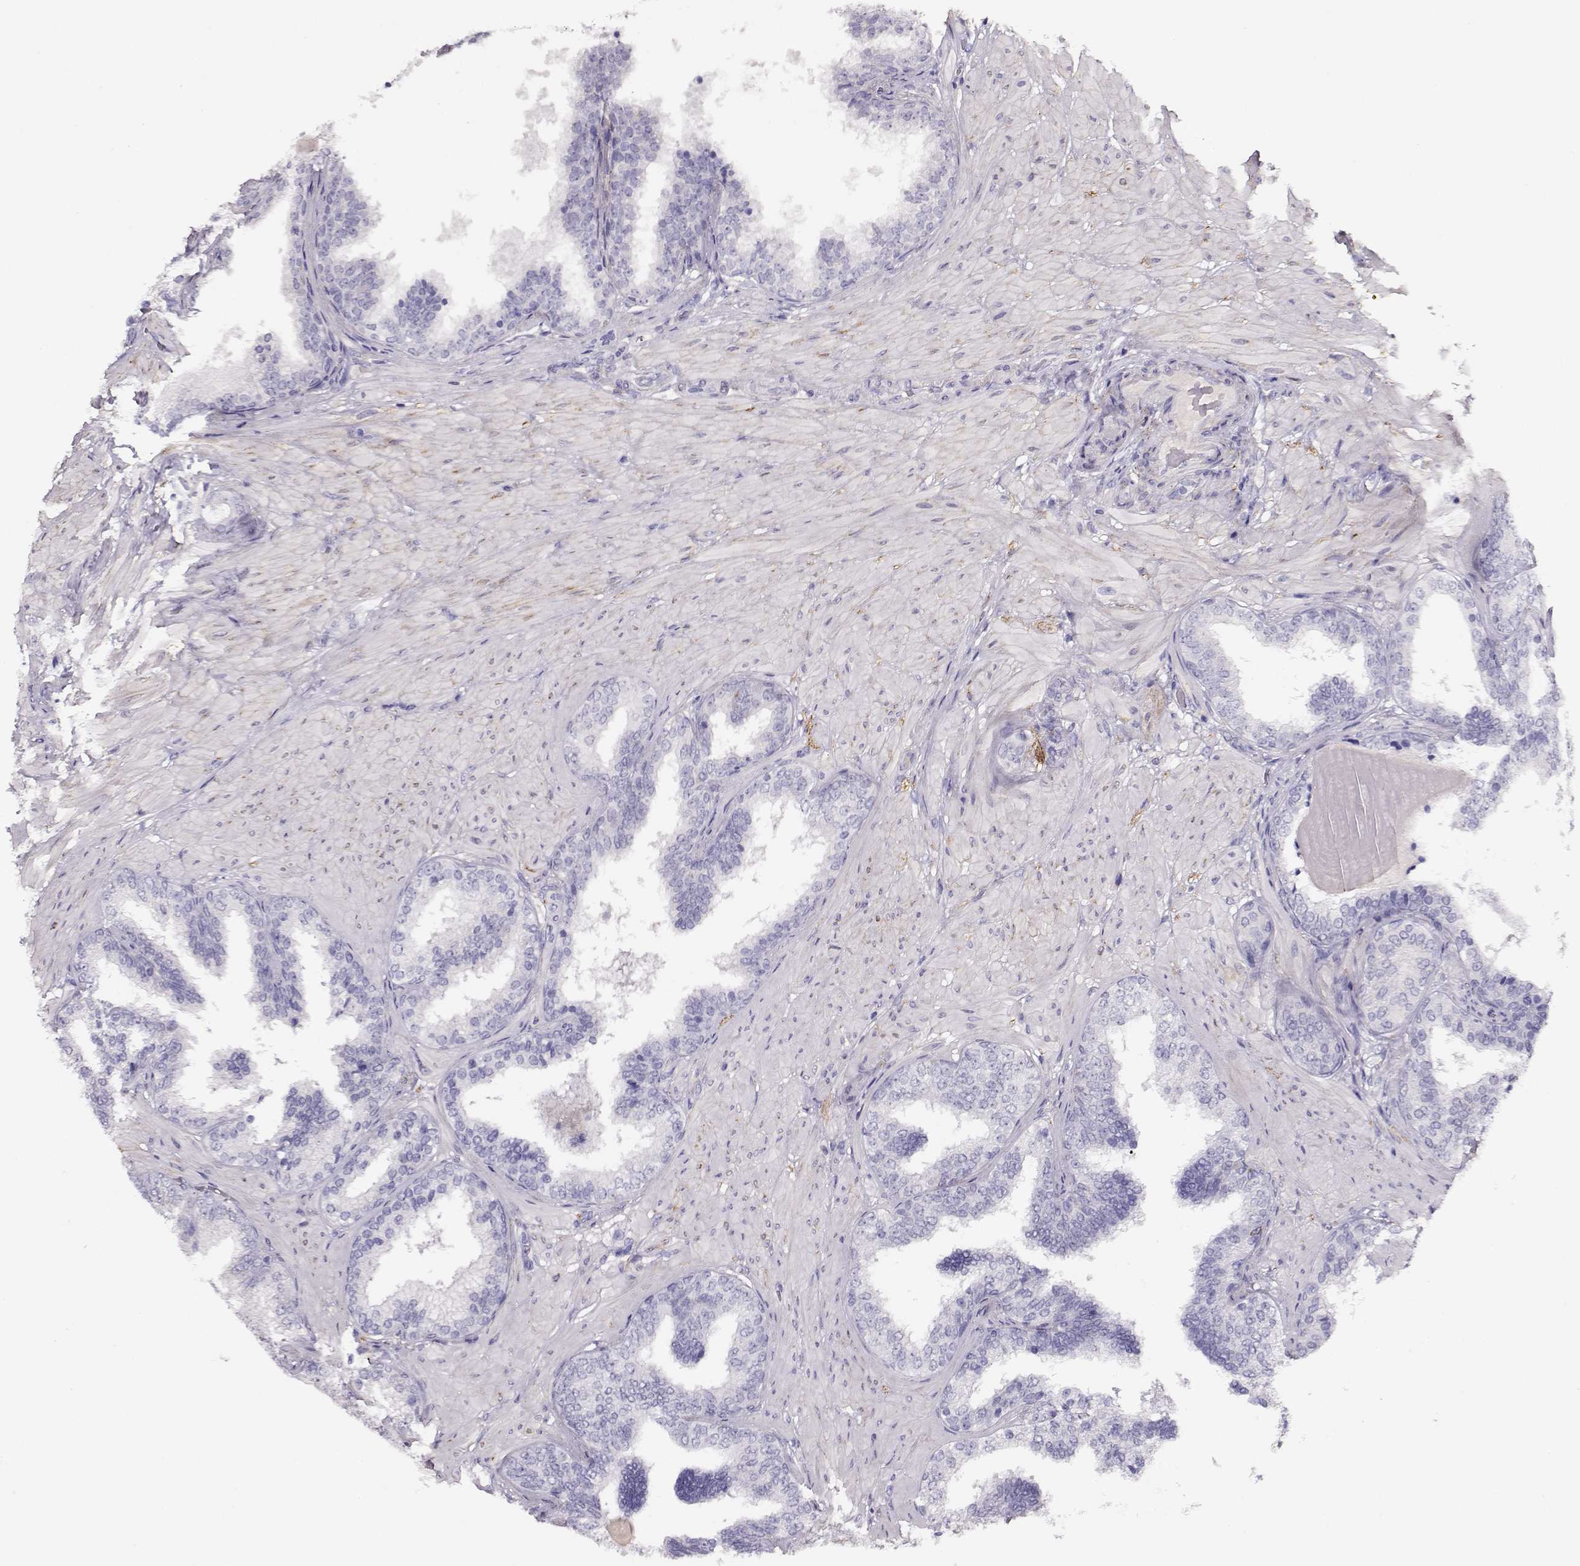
{"staining": {"intensity": "negative", "quantity": "none", "location": "none"}, "tissue": "prostate cancer", "cell_type": "Tumor cells", "image_type": "cancer", "snomed": [{"axis": "morphology", "description": "Adenocarcinoma, Low grade"}, {"axis": "topography", "description": "Prostate"}], "caption": "Prostate low-grade adenocarcinoma was stained to show a protein in brown. There is no significant expression in tumor cells.", "gene": "RBM44", "patient": {"sex": "male", "age": 60}}